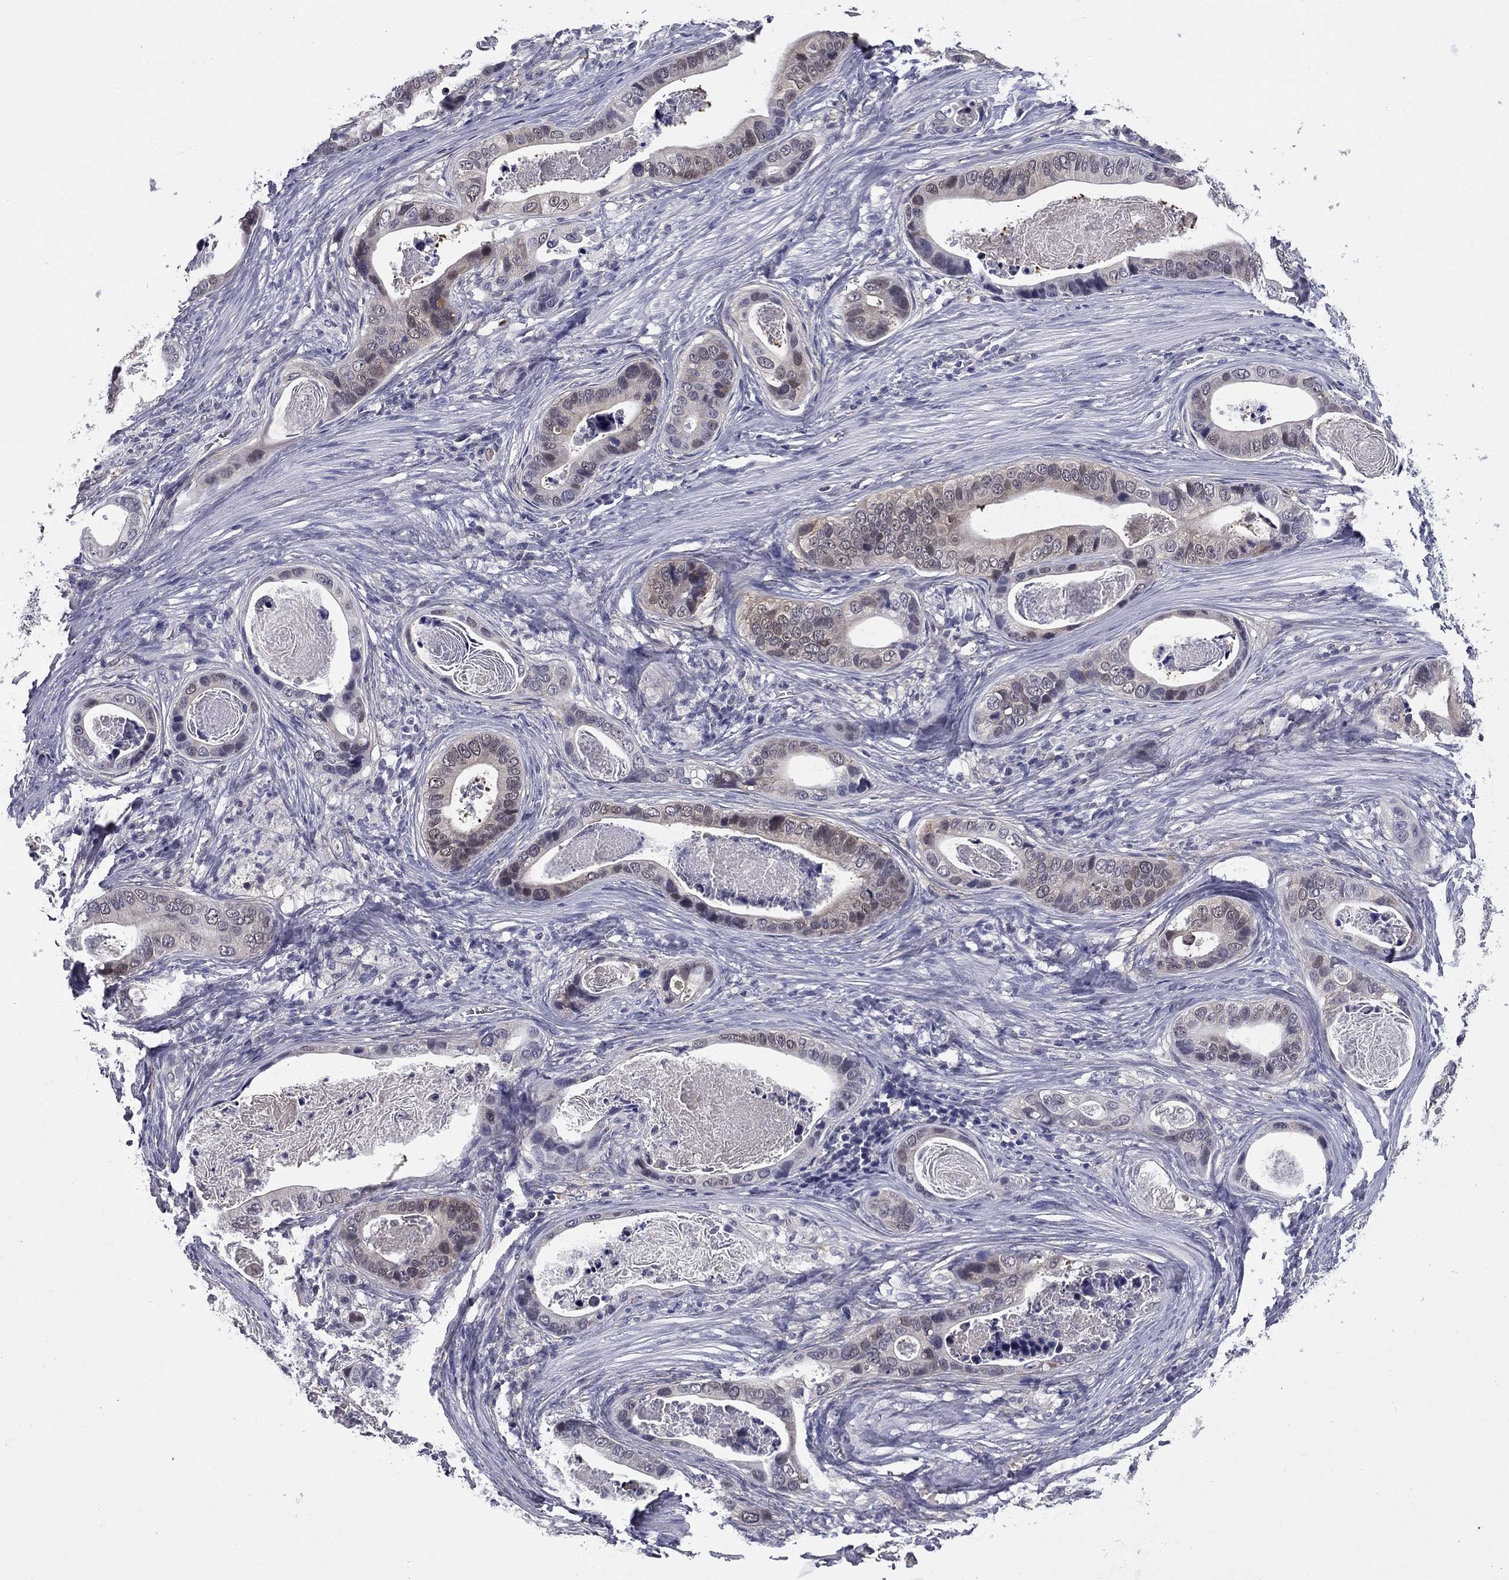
{"staining": {"intensity": "negative", "quantity": "none", "location": "none"}, "tissue": "stomach cancer", "cell_type": "Tumor cells", "image_type": "cancer", "snomed": [{"axis": "morphology", "description": "Adenocarcinoma, NOS"}, {"axis": "topography", "description": "Stomach"}], "caption": "The IHC image has no significant staining in tumor cells of stomach adenocarcinoma tissue.", "gene": "REXO5", "patient": {"sex": "male", "age": 84}}